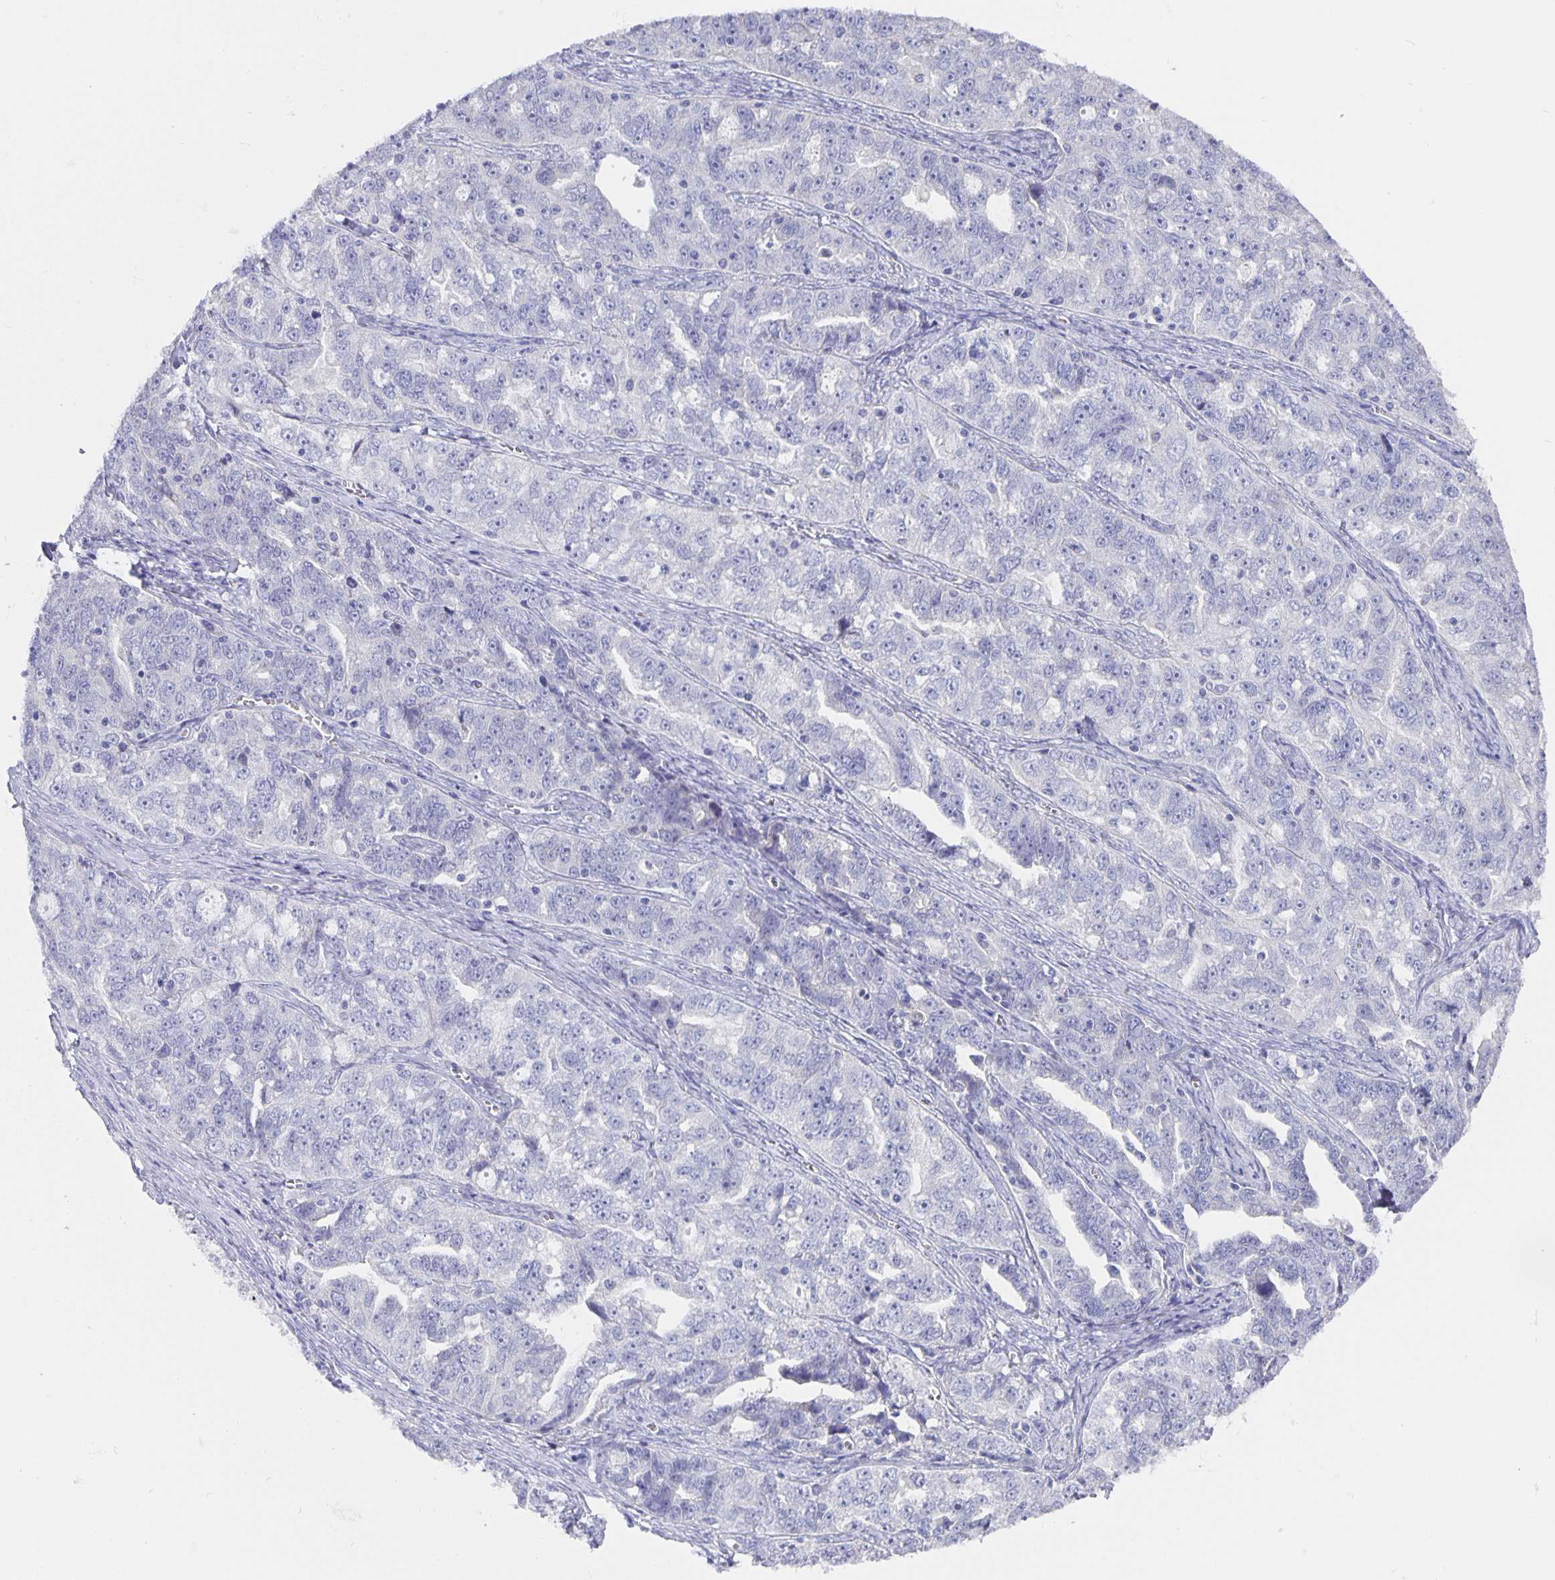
{"staining": {"intensity": "negative", "quantity": "none", "location": "none"}, "tissue": "ovarian cancer", "cell_type": "Tumor cells", "image_type": "cancer", "snomed": [{"axis": "morphology", "description": "Cystadenocarcinoma, serous, NOS"}, {"axis": "topography", "description": "Ovary"}], "caption": "DAB immunohistochemical staining of serous cystadenocarcinoma (ovarian) reveals no significant staining in tumor cells.", "gene": "CFAP74", "patient": {"sex": "female", "age": 51}}